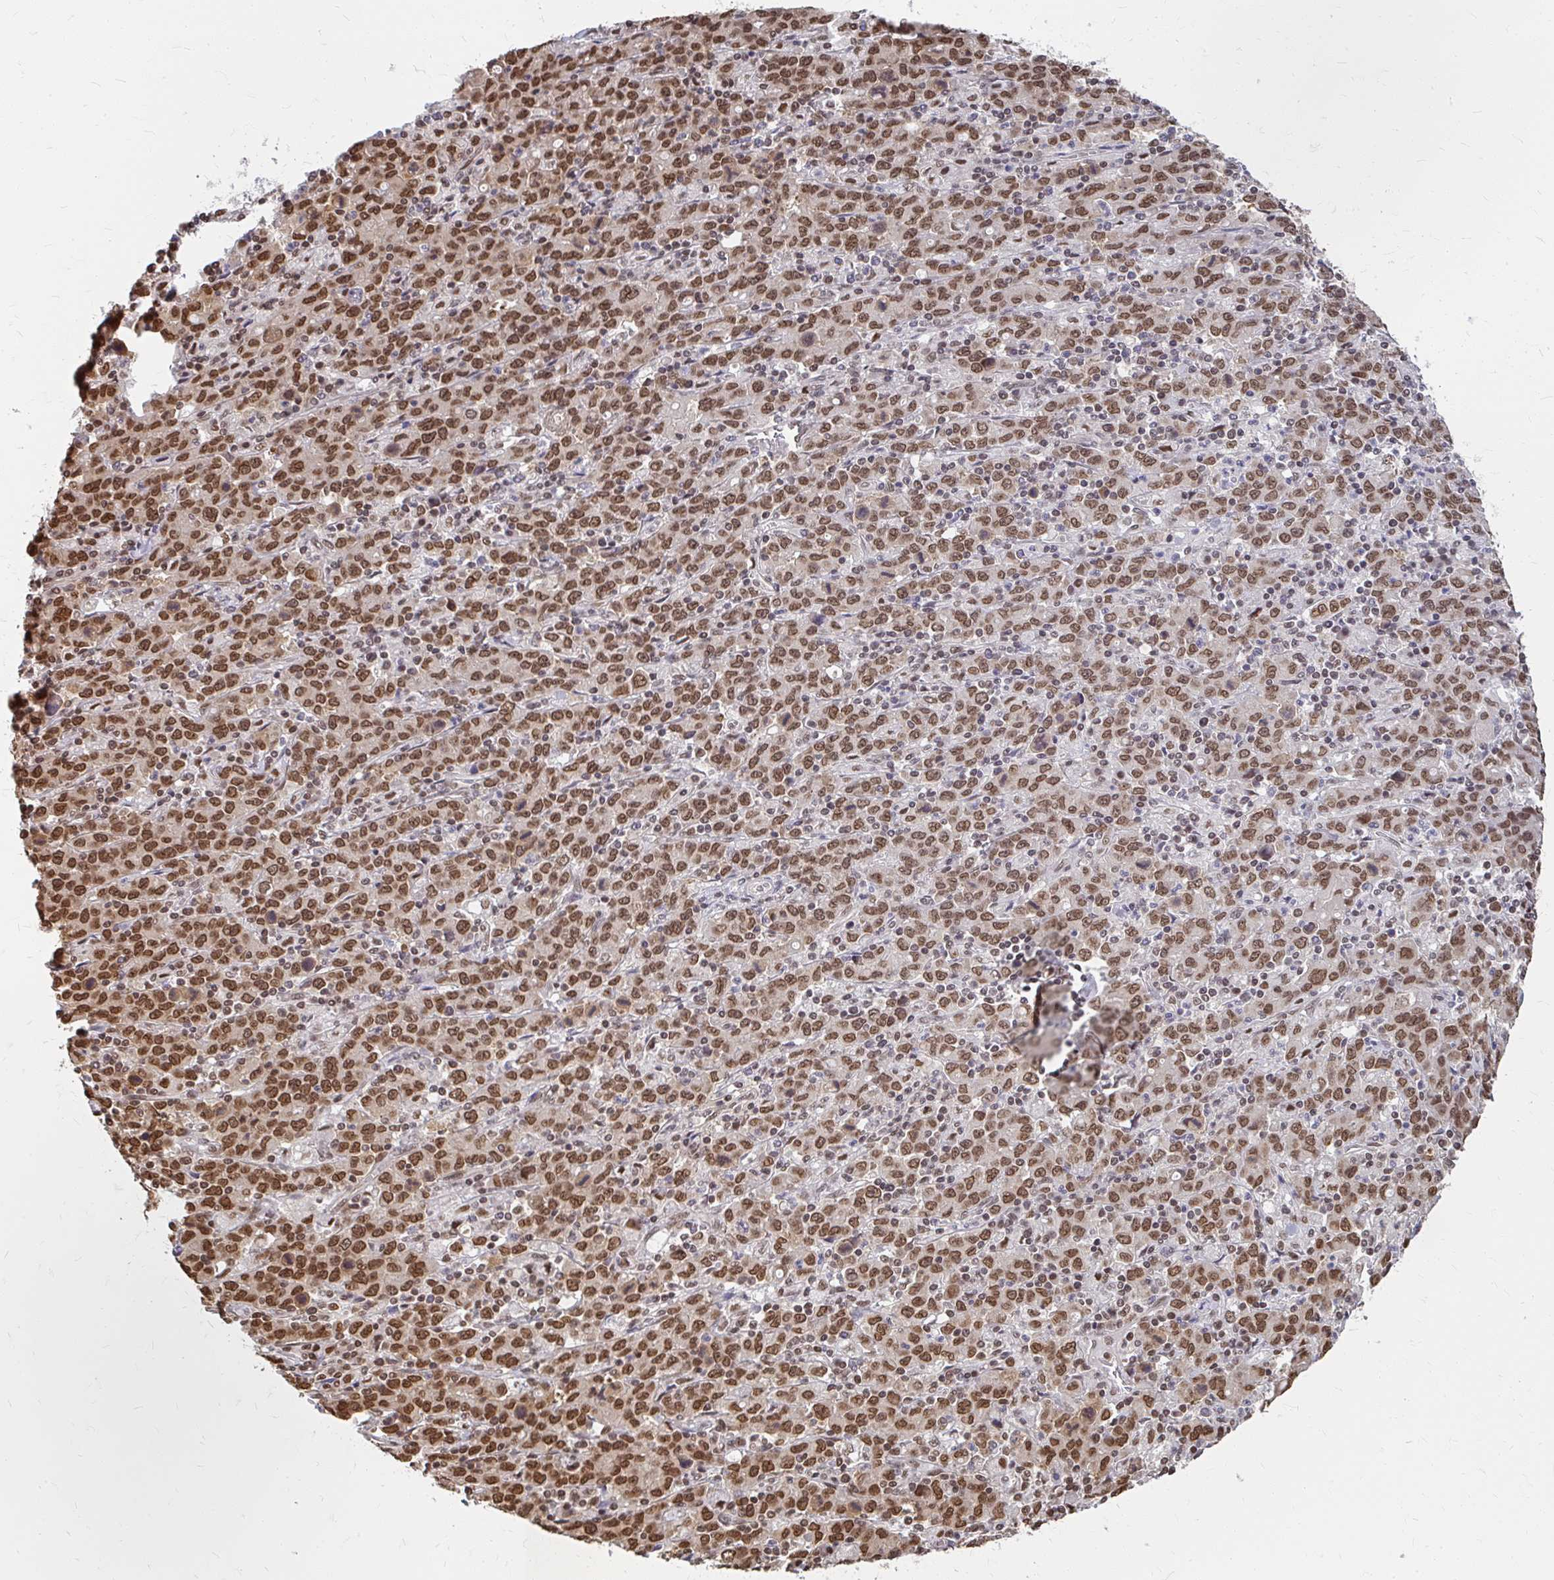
{"staining": {"intensity": "moderate", "quantity": ">75%", "location": "cytoplasmic/membranous,nuclear"}, "tissue": "stomach cancer", "cell_type": "Tumor cells", "image_type": "cancer", "snomed": [{"axis": "morphology", "description": "Adenocarcinoma, NOS"}, {"axis": "topography", "description": "Stomach, upper"}], "caption": "IHC photomicrograph of neoplastic tissue: human stomach cancer stained using IHC exhibits medium levels of moderate protein expression localized specifically in the cytoplasmic/membranous and nuclear of tumor cells, appearing as a cytoplasmic/membranous and nuclear brown color.", "gene": "XPO1", "patient": {"sex": "male", "age": 69}}